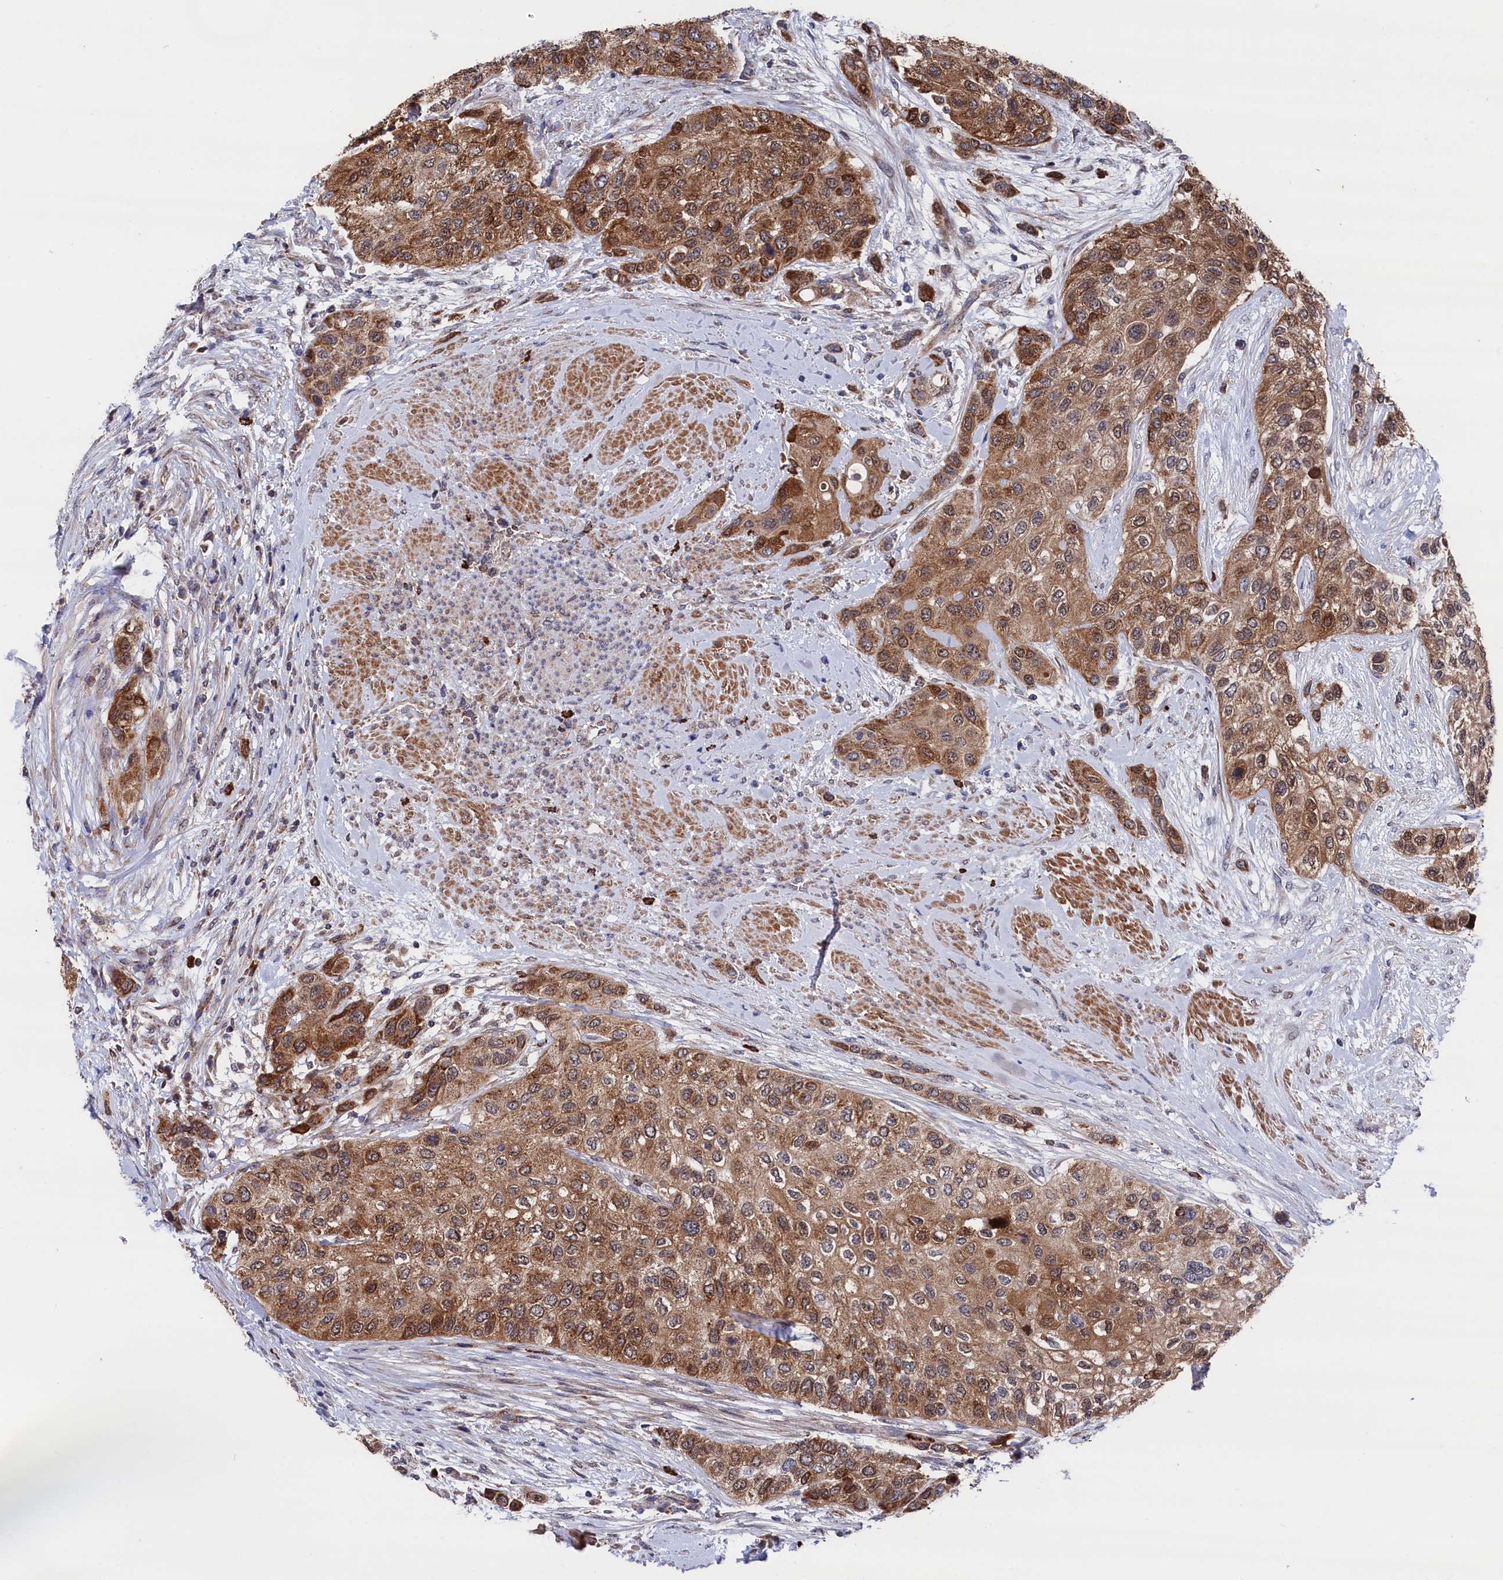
{"staining": {"intensity": "moderate", "quantity": ">75%", "location": "cytoplasmic/membranous,nuclear"}, "tissue": "urothelial cancer", "cell_type": "Tumor cells", "image_type": "cancer", "snomed": [{"axis": "morphology", "description": "Normal tissue, NOS"}, {"axis": "morphology", "description": "Urothelial carcinoma, High grade"}, {"axis": "topography", "description": "Vascular tissue"}, {"axis": "topography", "description": "Urinary bladder"}], "caption": "A medium amount of moderate cytoplasmic/membranous and nuclear expression is identified in approximately >75% of tumor cells in high-grade urothelial carcinoma tissue.", "gene": "CHCHD1", "patient": {"sex": "female", "age": 56}}